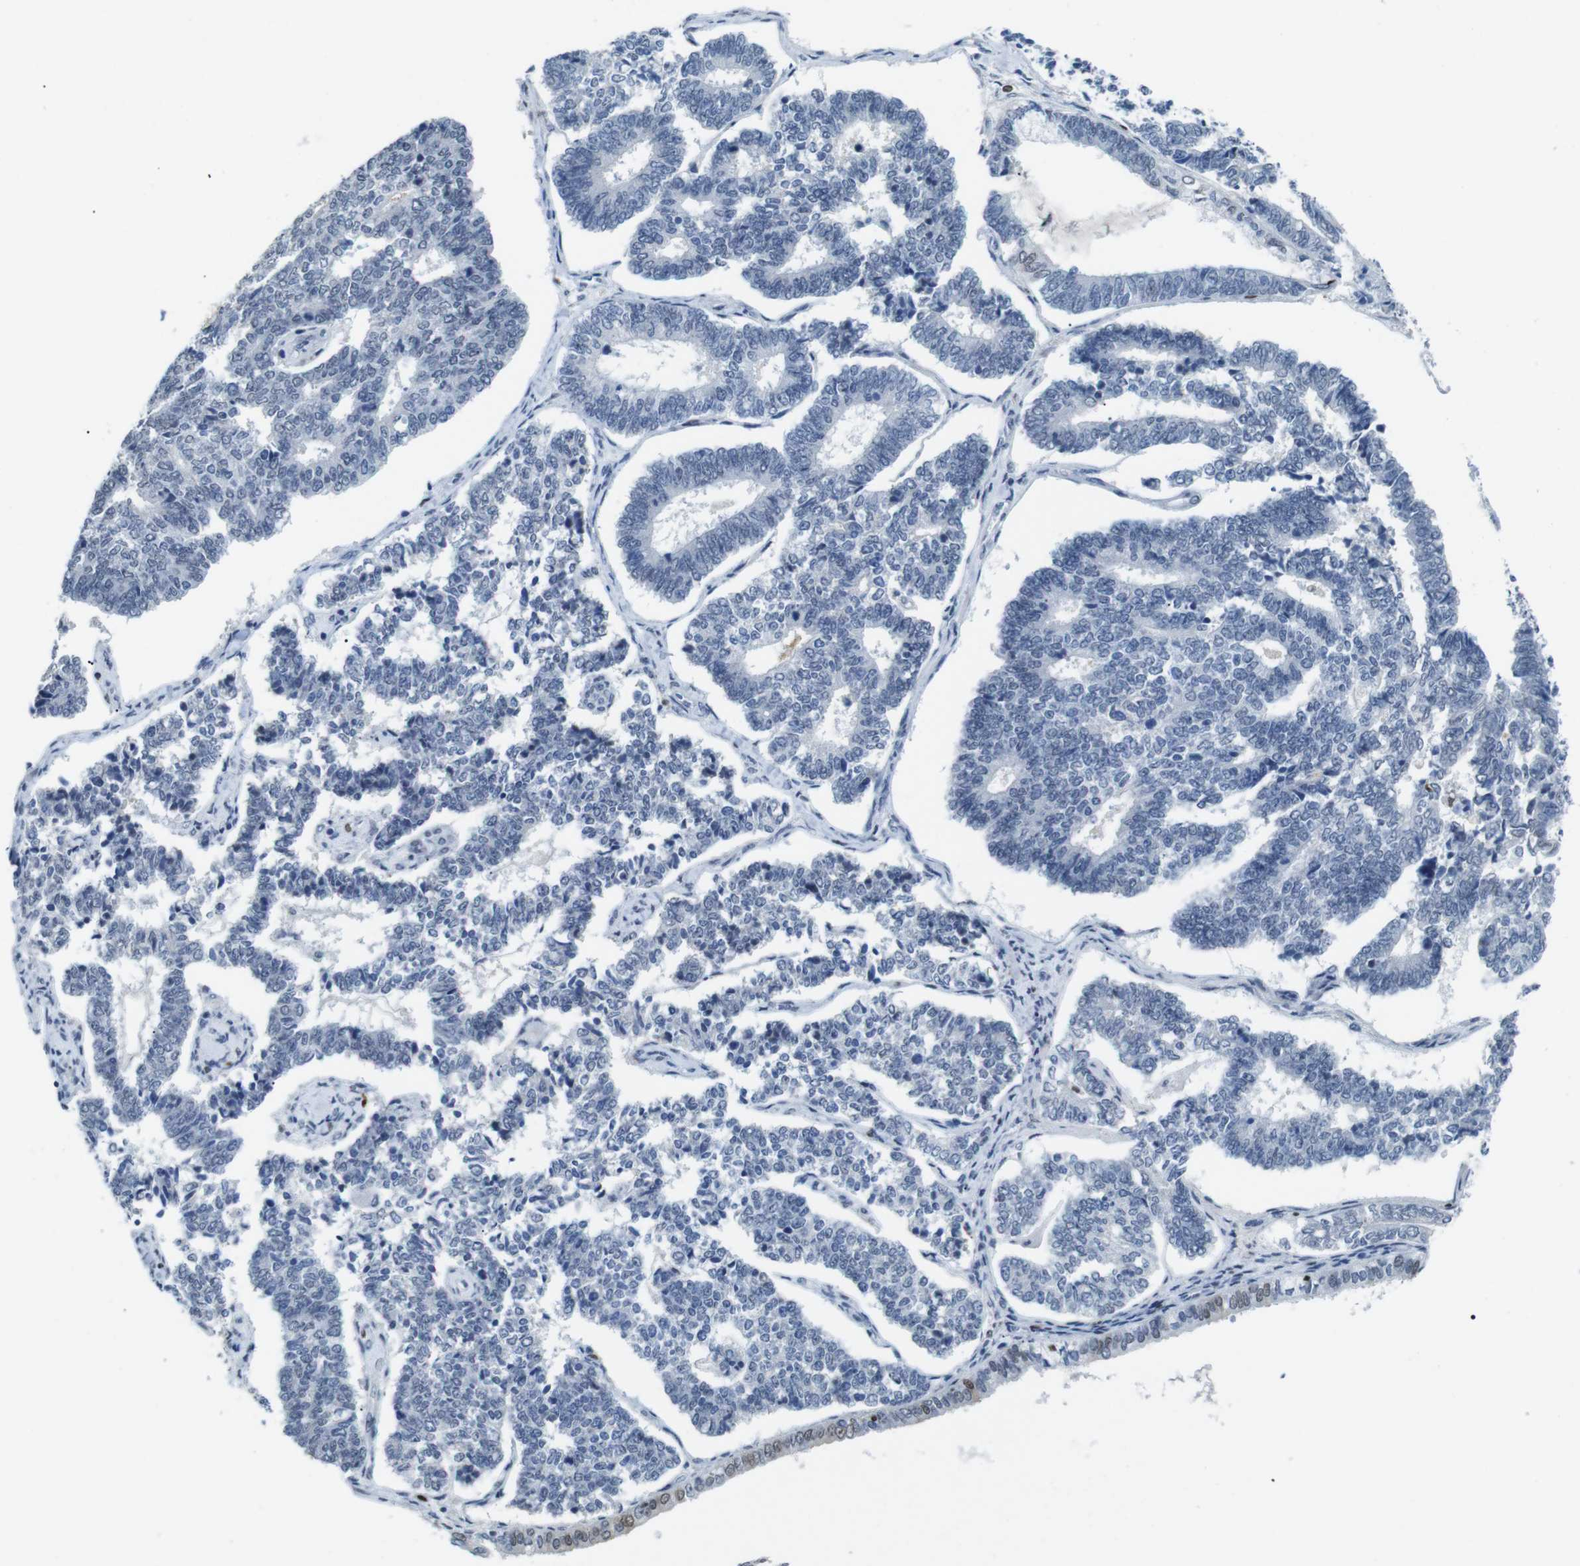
{"staining": {"intensity": "negative", "quantity": "none", "location": "none"}, "tissue": "endometrial cancer", "cell_type": "Tumor cells", "image_type": "cancer", "snomed": [{"axis": "morphology", "description": "Adenocarcinoma, NOS"}, {"axis": "topography", "description": "Endometrium"}], "caption": "This is a image of immunohistochemistry staining of endometrial cancer, which shows no positivity in tumor cells.", "gene": "IRF8", "patient": {"sex": "female", "age": 70}}